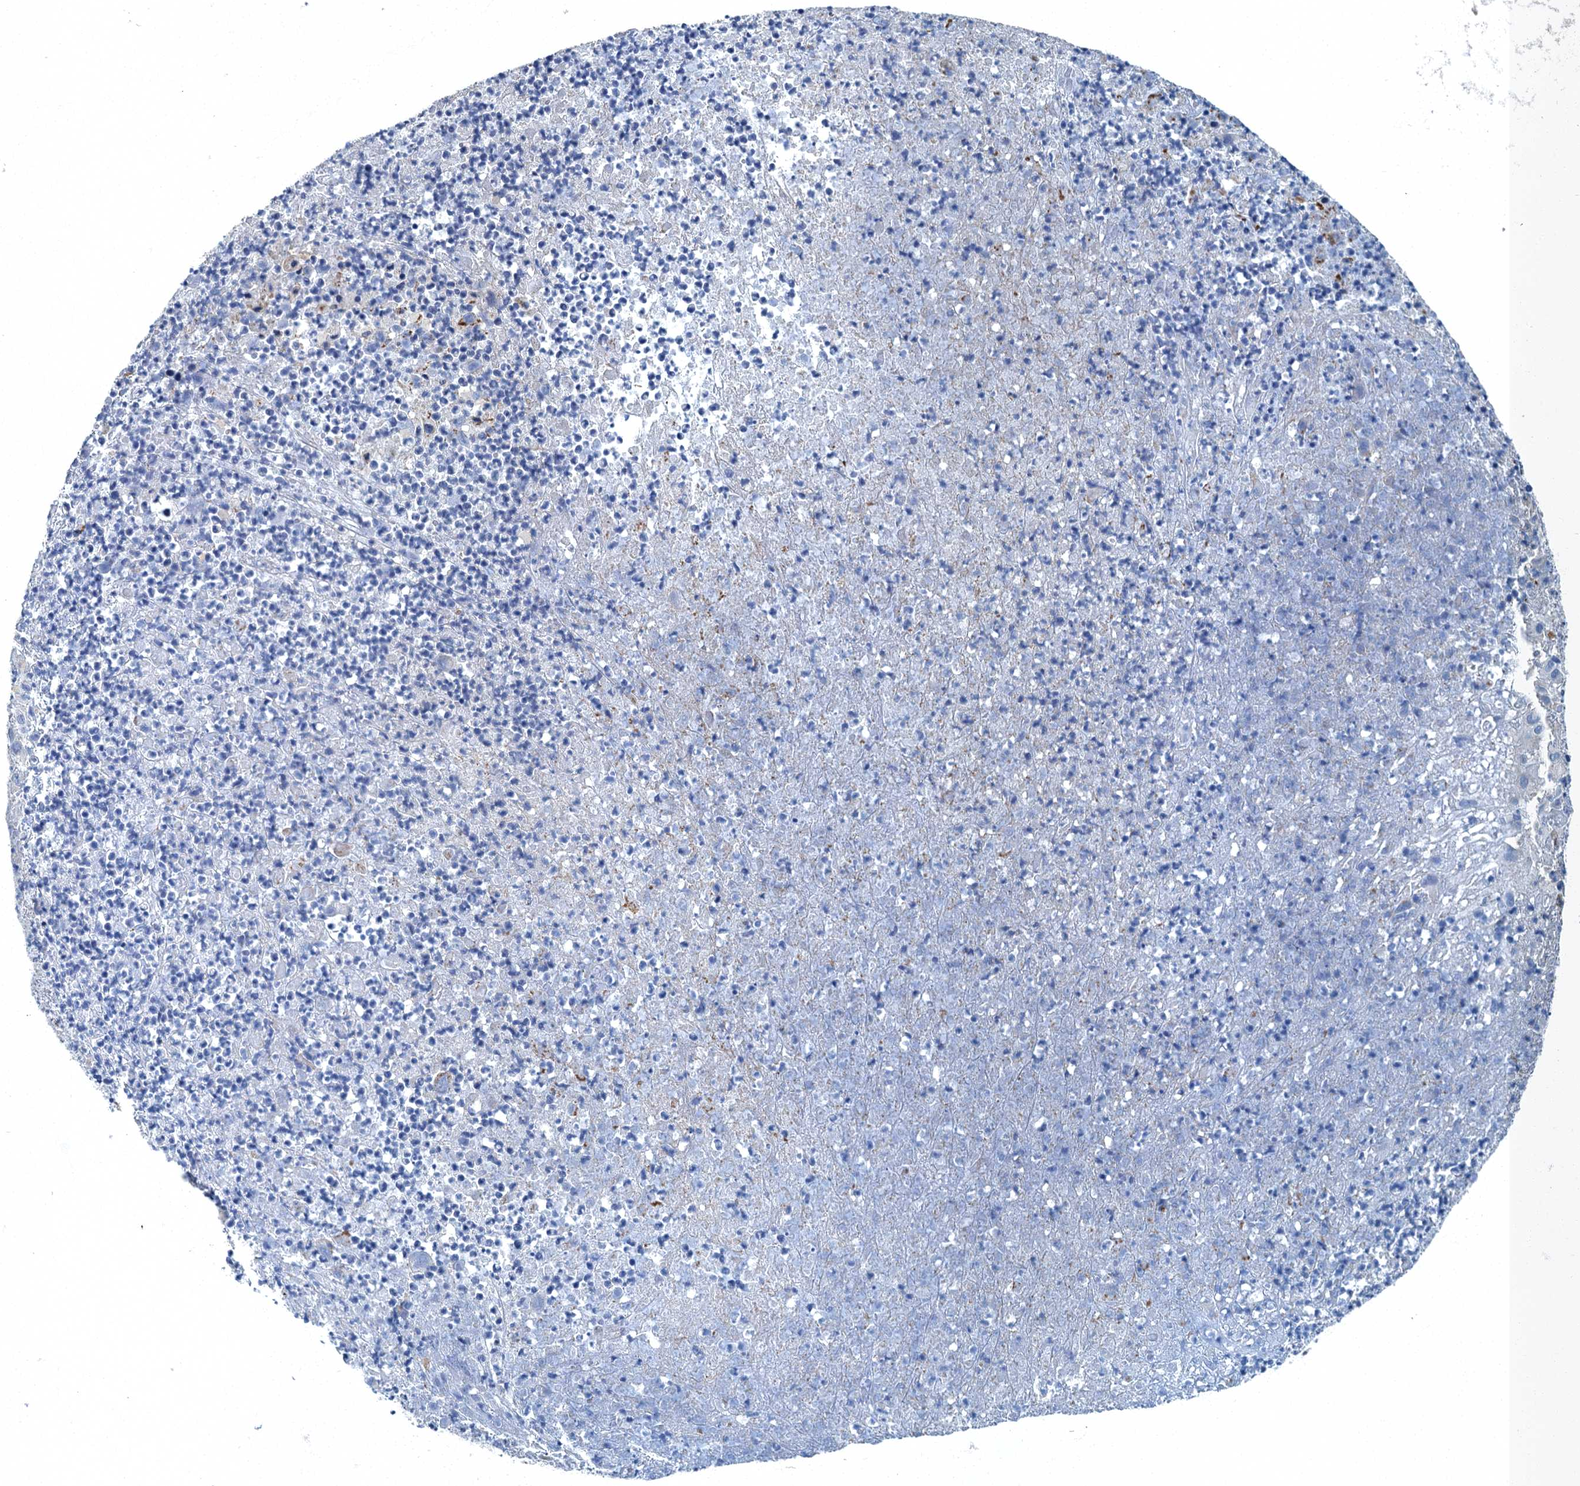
{"staining": {"intensity": "negative", "quantity": "none", "location": "none"}, "tissue": "melanoma", "cell_type": "Tumor cells", "image_type": "cancer", "snomed": [{"axis": "morphology", "description": "Malignant melanoma, NOS"}, {"axis": "topography", "description": "Skin"}], "caption": "IHC of malignant melanoma displays no positivity in tumor cells.", "gene": "GADL1", "patient": {"sex": "male", "age": 73}}